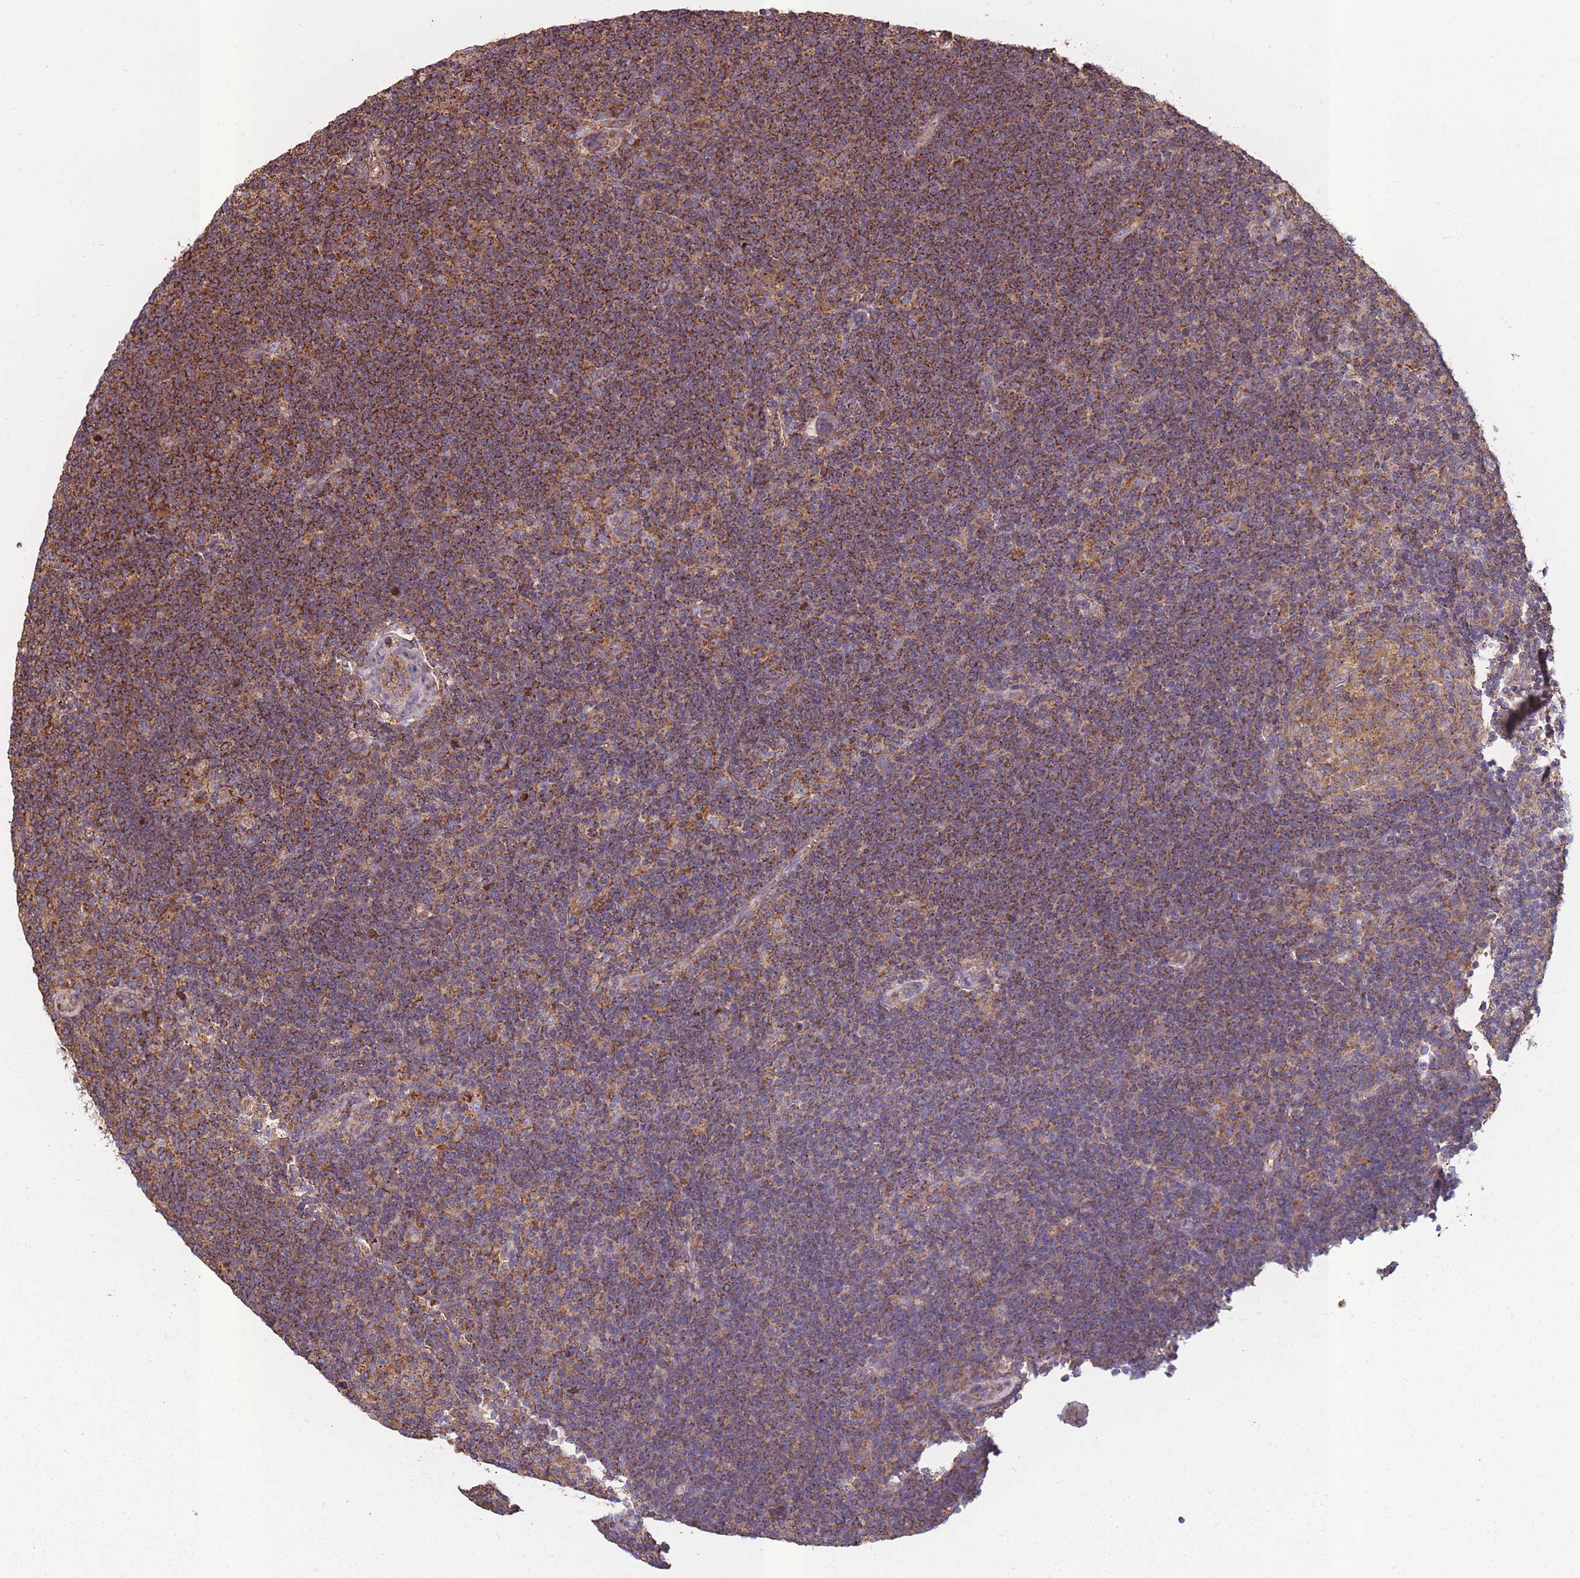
{"staining": {"intensity": "weak", "quantity": ">75%", "location": "cytoplasmic/membranous"}, "tissue": "lymphoma", "cell_type": "Tumor cells", "image_type": "cancer", "snomed": [{"axis": "morphology", "description": "Hodgkin's disease, NOS"}, {"axis": "topography", "description": "Lymph node"}], "caption": "Lymphoma tissue demonstrates weak cytoplasmic/membranous staining in approximately >75% of tumor cells, visualized by immunohistochemistry.", "gene": "KAT2A", "patient": {"sex": "female", "age": 57}}